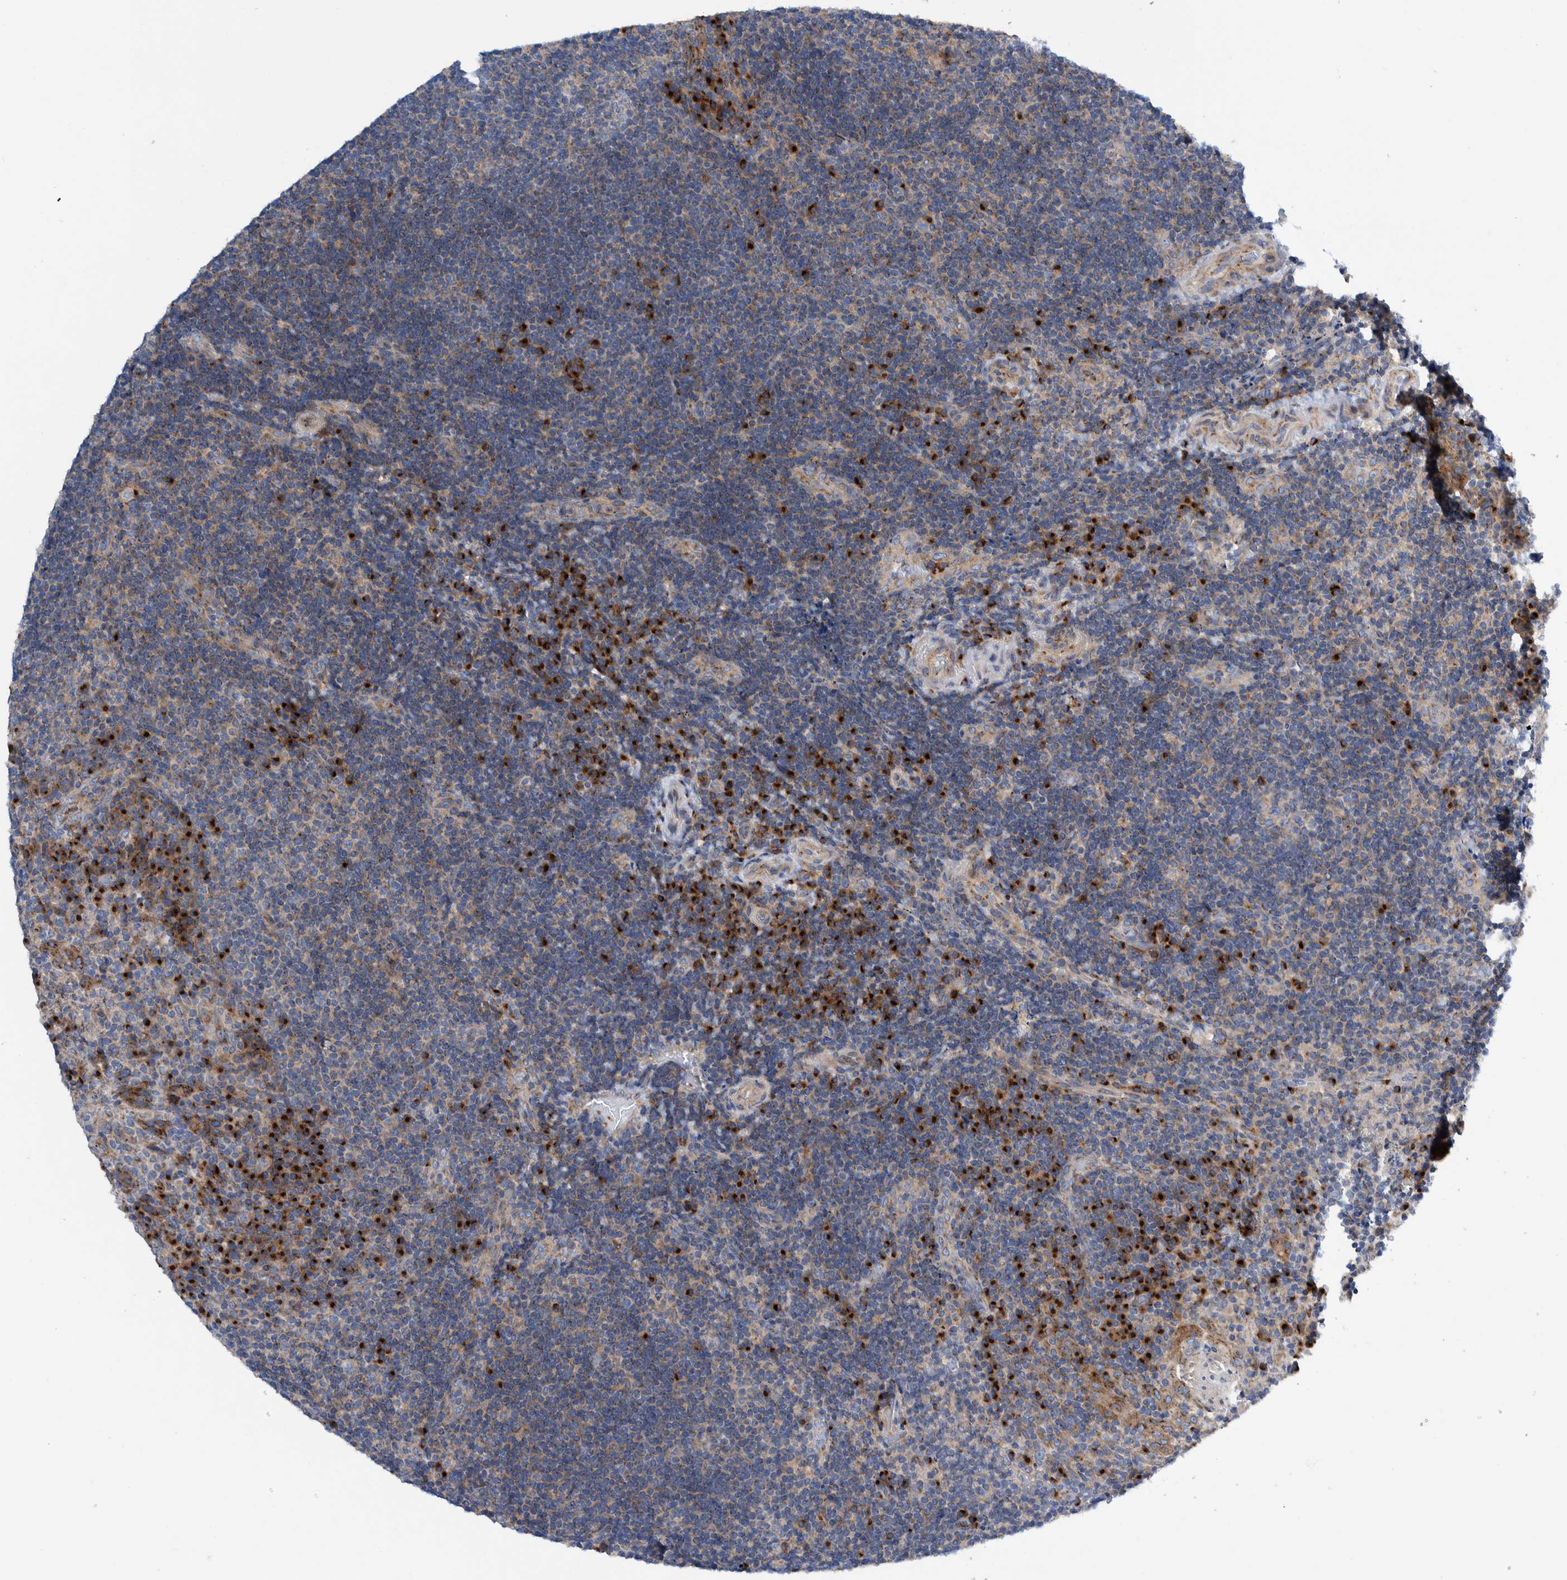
{"staining": {"intensity": "weak", "quantity": "25%-75%", "location": "cytoplasmic/membranous"}, "tissue": "lymphoma", "cell_type": "Tumor cells", "image_type": "cancer", "snomed": [{"axis": "morphology", "description": "Malignant lymphoma, non-Hodgkin's type, High grade"}, {"axis": "topography", "description": "Tonsil"}], "caption": "The histopathology image displays staining of lymphoma, revealing weak cytoplasmic/membranous protein expression (brown color) within tumor cells. (IHC, brightfield microscopy, high magnification).", "gene": "TRIM58", "patient": {"sex": "female", "age": 36}}